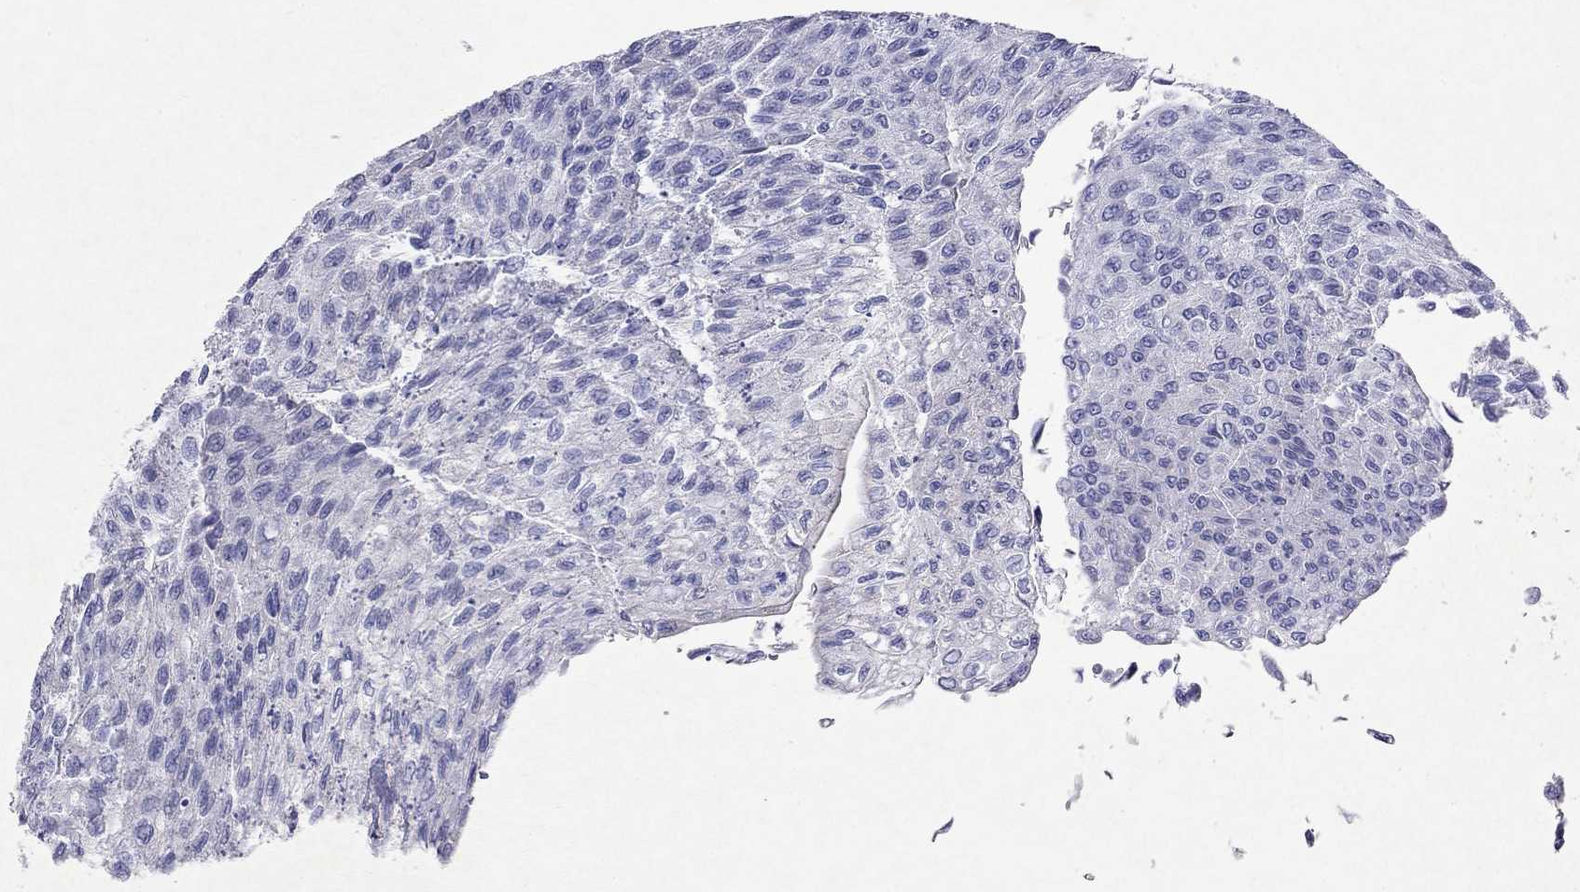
{"staining": {"intensity": "negative", "quantity": "none", "location": "none"}, "tissue": "urothelial cancer", "cell_type": "Tumor cells", "image_type": "cancer", "snomed": [{"axis": "morphology", "description": "Urothelial carcinoma, Low grade"}, {"axis": "topography", "description": "Ureter, NOS"}, {"axis": "topography", "description": "Urinary bladder"}], "caption": "High power microscopy micrograph of an immunohistochemistry (IHC) histopathology image of urothelial carcinoma (low-grade), revealing no significant staining in tumor cells. (Brightfield microscopy of DAB immunohistochemistry at high magnification).", "gene": "ARMC12", "patient": {"sex": "male", "age": 78}}